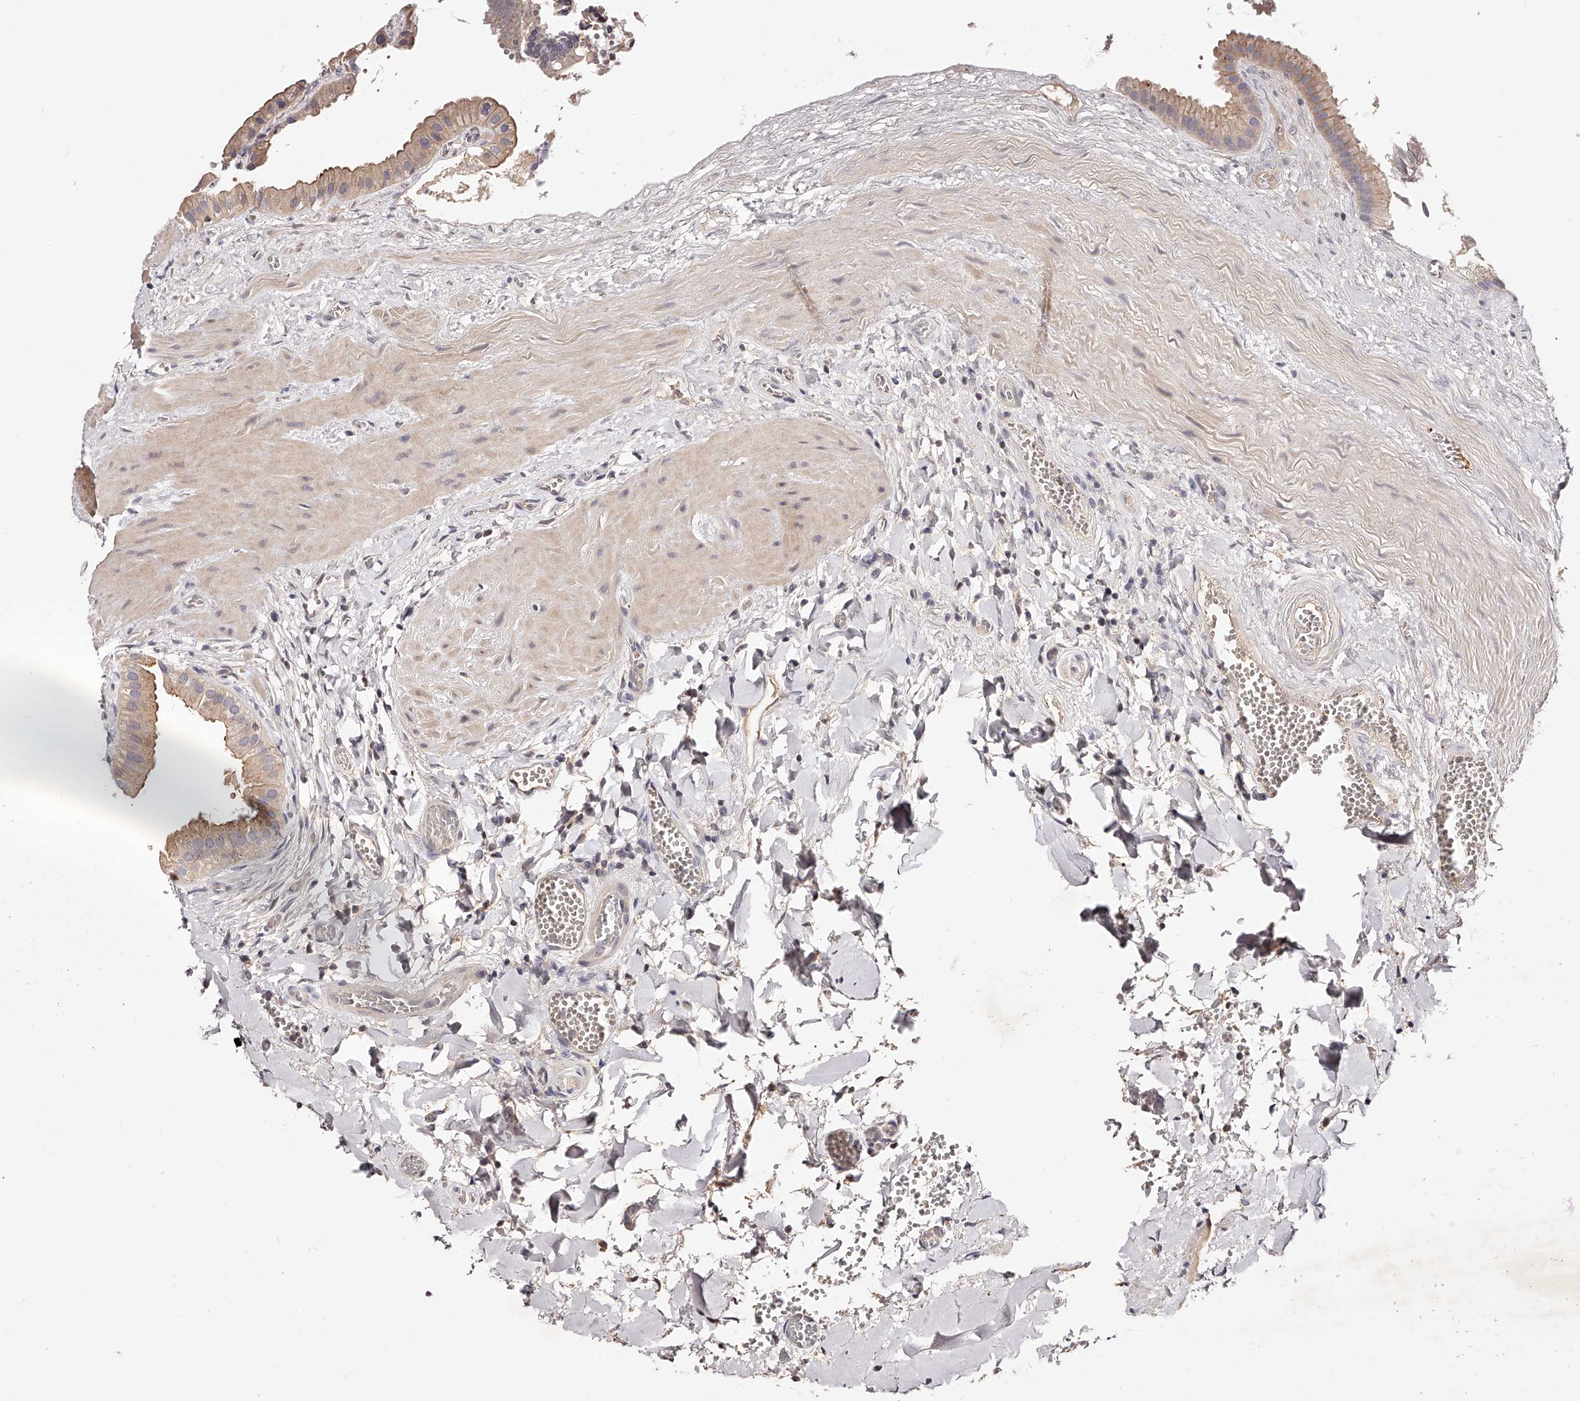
{"staining": {"intensity": "moderate", "quantity": "25%-75%", "location": "cytoplasmic/membranous"}, "tissue": "gallbladder", "cell_type": "Glandular cells", "image_type": "normal", "snomed": [{"axis": "morphology", "description": "Normal tissue, NOS"}, {"axis": "topography", "description": "Gallbladder"}], "caption": "Gallbladder was stained to show a protein in brown. There is medium levels of moderate cytoplasmic/membranous expression in about 25%-75% of glandular cells. The protein is shown in brown color, while the nuclei are stained blue.", "gene": "PHACTR1", "patient": {"sex": "male", "age": 55}}